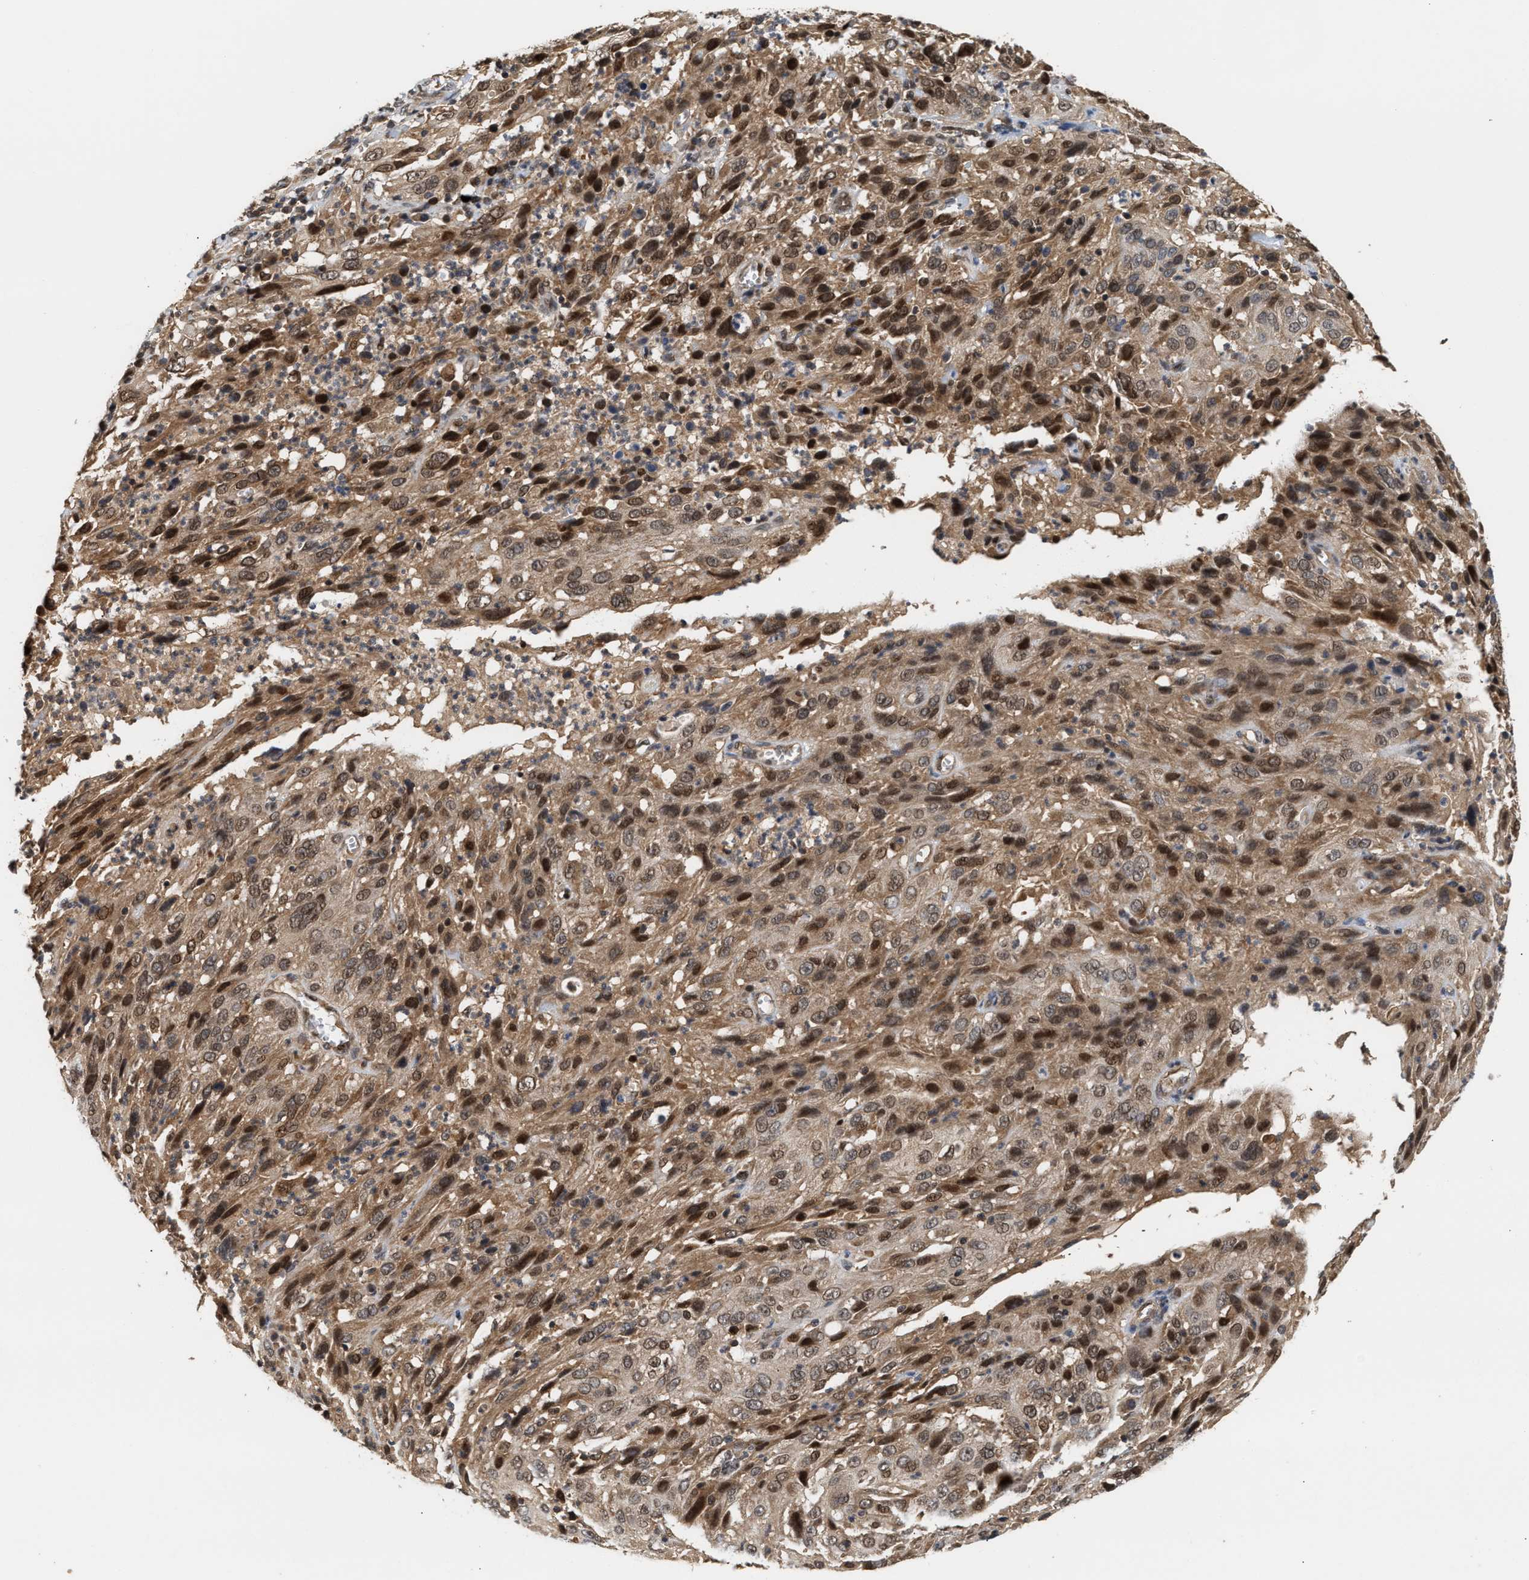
{"staining": {"intensity": "moderate", "quantity": ">75%", "location": "cytoplasmic/membranous,nuclear"}, "tissue": "cervical cancer", "cell_type": "Tumor cells", "image_type": "cancer", "snomed": [{"axis": "morphology", "description": "Squamous cell carcinoma, NOS"}, {"axis": "topography", "description": "Cervix"}], "caption": "Cervical squamous cell carcinoma stained with immunohistochemistry shows moderate cytoplasmic/membranous and nuclear staining in approximately >75% of tumor cells.", "gene": "ABHD5", "patient": {"sex": "female", "age": 32}}